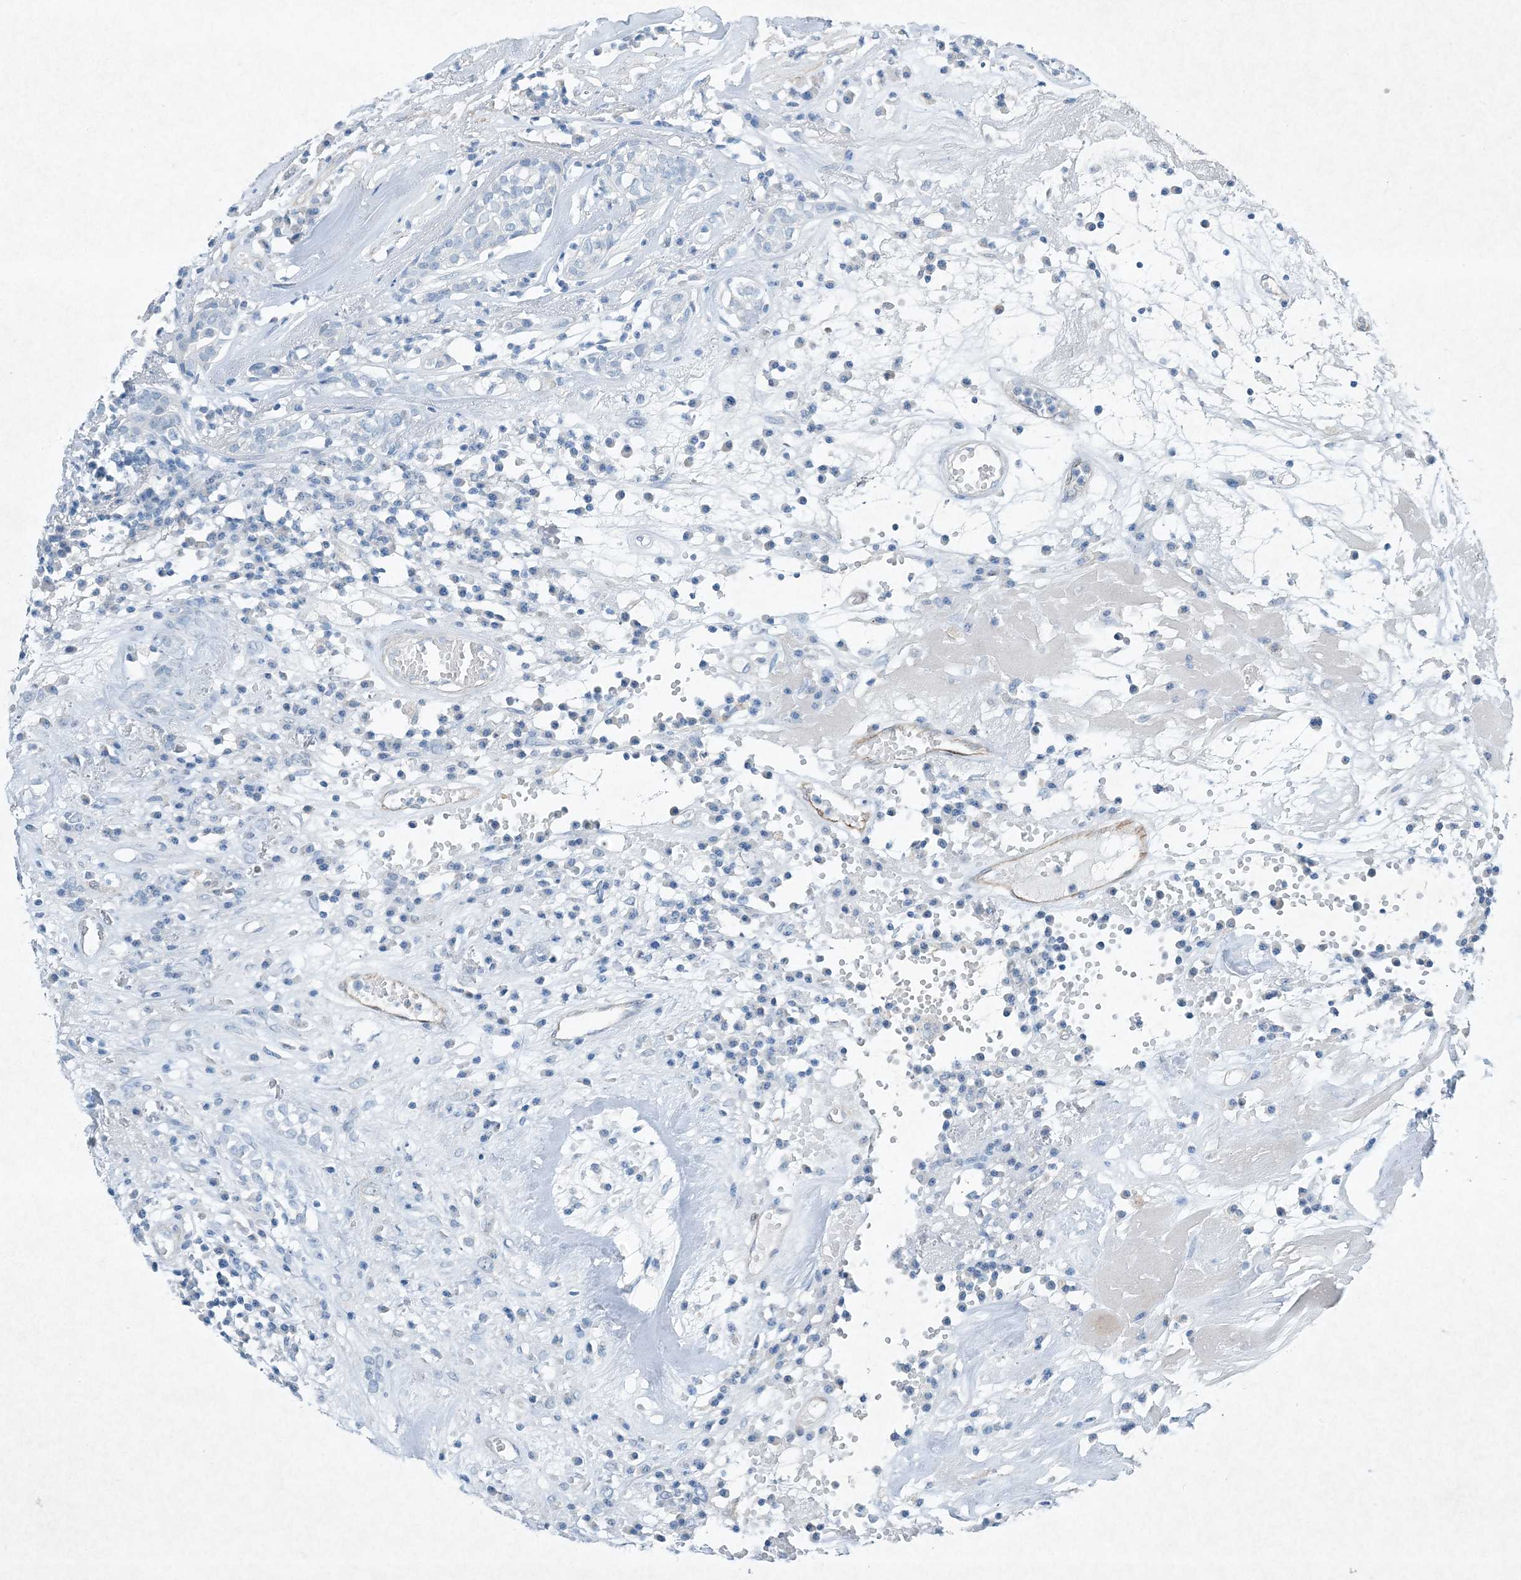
{"staining": {"intensity": "negative", "quantity": "none", "location": "none"}, "tissue": "head and neck cancer", "cell_type": "Tumor cells", "image_type": "cancer", "snomed": [{"axis": "morphology", "description": "Adenocarcinoma, NOS"}, {"axis": "topography", "description": "Salivary gland"}, {"axis": "topography", "description": "Head-Neck"}], "caption": "Head and neck adenocarcinoma stained for a protein using immunohistochemistry (IHC) reveals no positivity tumor cells.", "gene": "PGM5", "patient": {"sex": "female", "age": 65}}